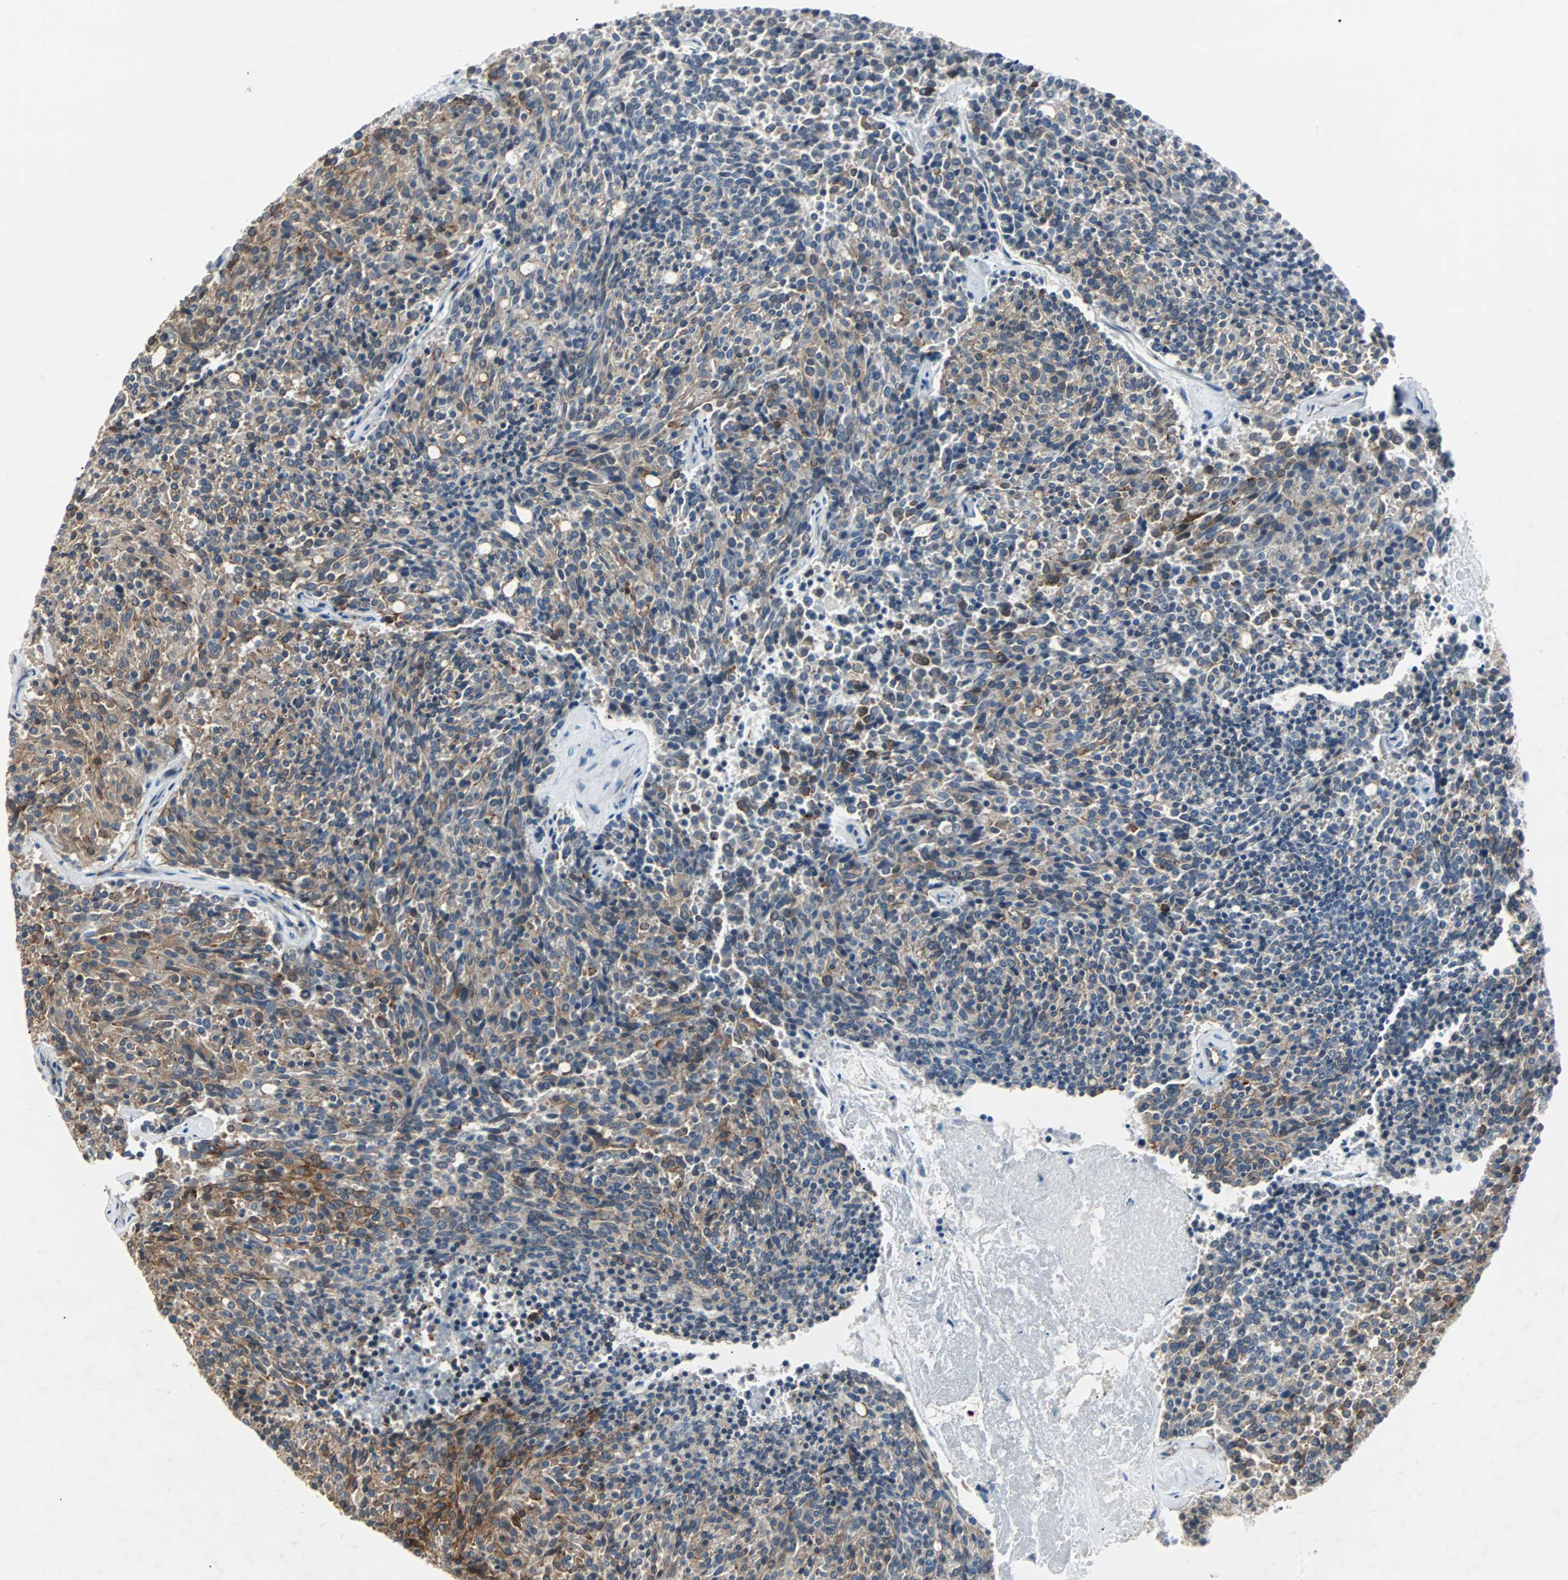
{"staining": {"intensity": "moderate", "quantity": "25%-75%", "location": "cytoplasmic/membranous"}, "tissue": "carcinoid", "cell_type": "Tumor cells", "image_type": "cancer", "snomed": [{"axis": "morphology", "description": "Carcinoid, malignant, NOS"}, {"axis": "topography", "description": "Pancreas"}], "caption": "A photomicrograph of carcinoid (malignant) stained for a protein displays moderate cytoplasmic/membranous brown staining in tumor cells.", "gene": "CMC2", "patient": {"sex": "female", "age": 54}}